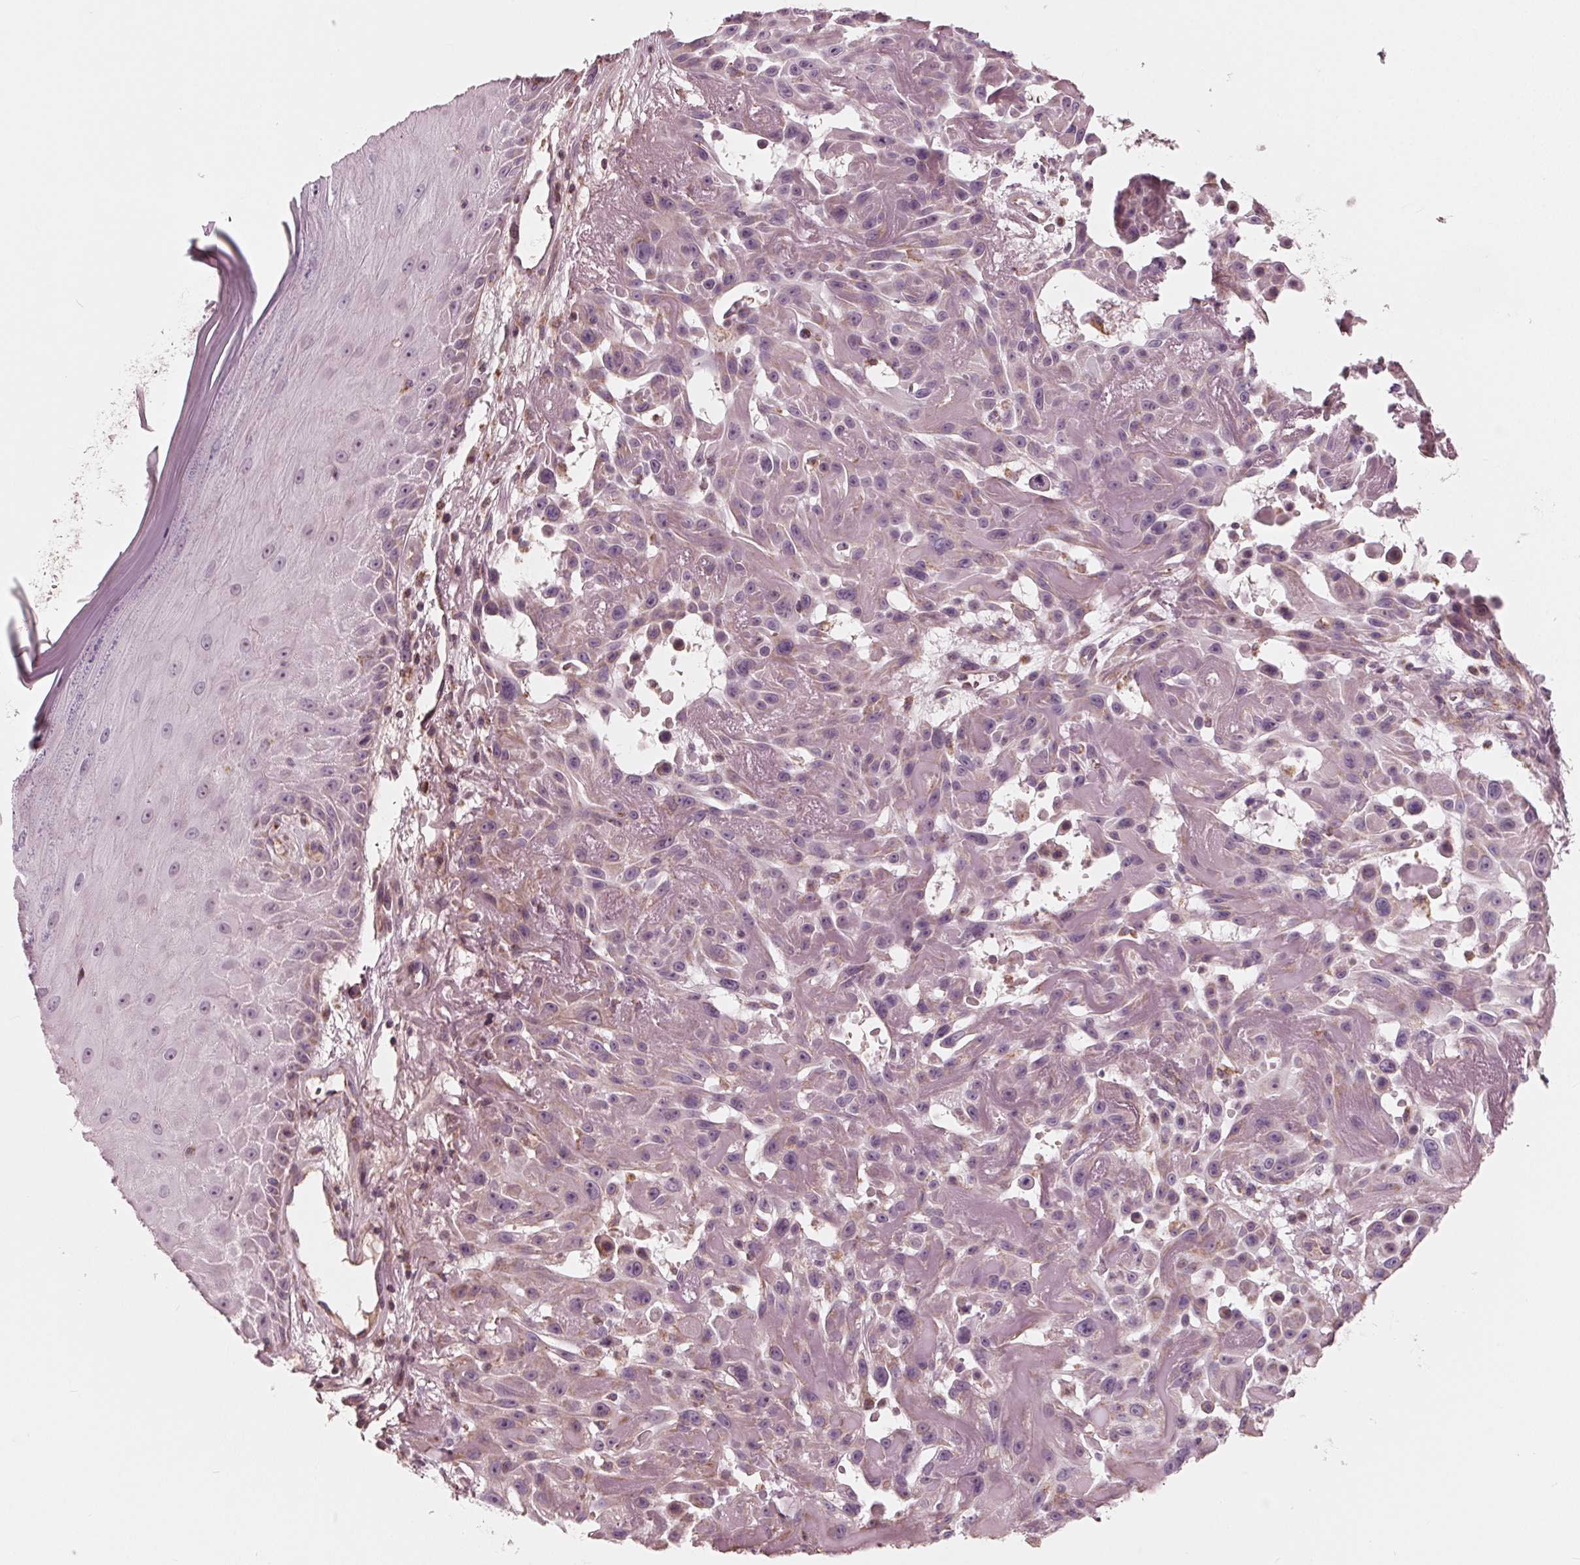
{"staining": {"intensity": "negative", "quantity": "none", "location": "none"}, "tissue": "skin cancer", "cell_type": "Tumor cells", "image_type": "cancer", "snomed": [{"axis": "morphology", "description": "Squamous cell carcinoma, NOS"}, {"axis": "topography", "description": "Skin"}], "caption": "IHC photomicrograph of squamous cell carcinoma (skin) stained for a protein (brown), which shows no expression in tumor cells. (Brightfield microscopy of DAB immunohistochemistry (IHC) at high magnification).", "gene": "DCAF4L2", "patient": {"sex": "male", "age": 91}}